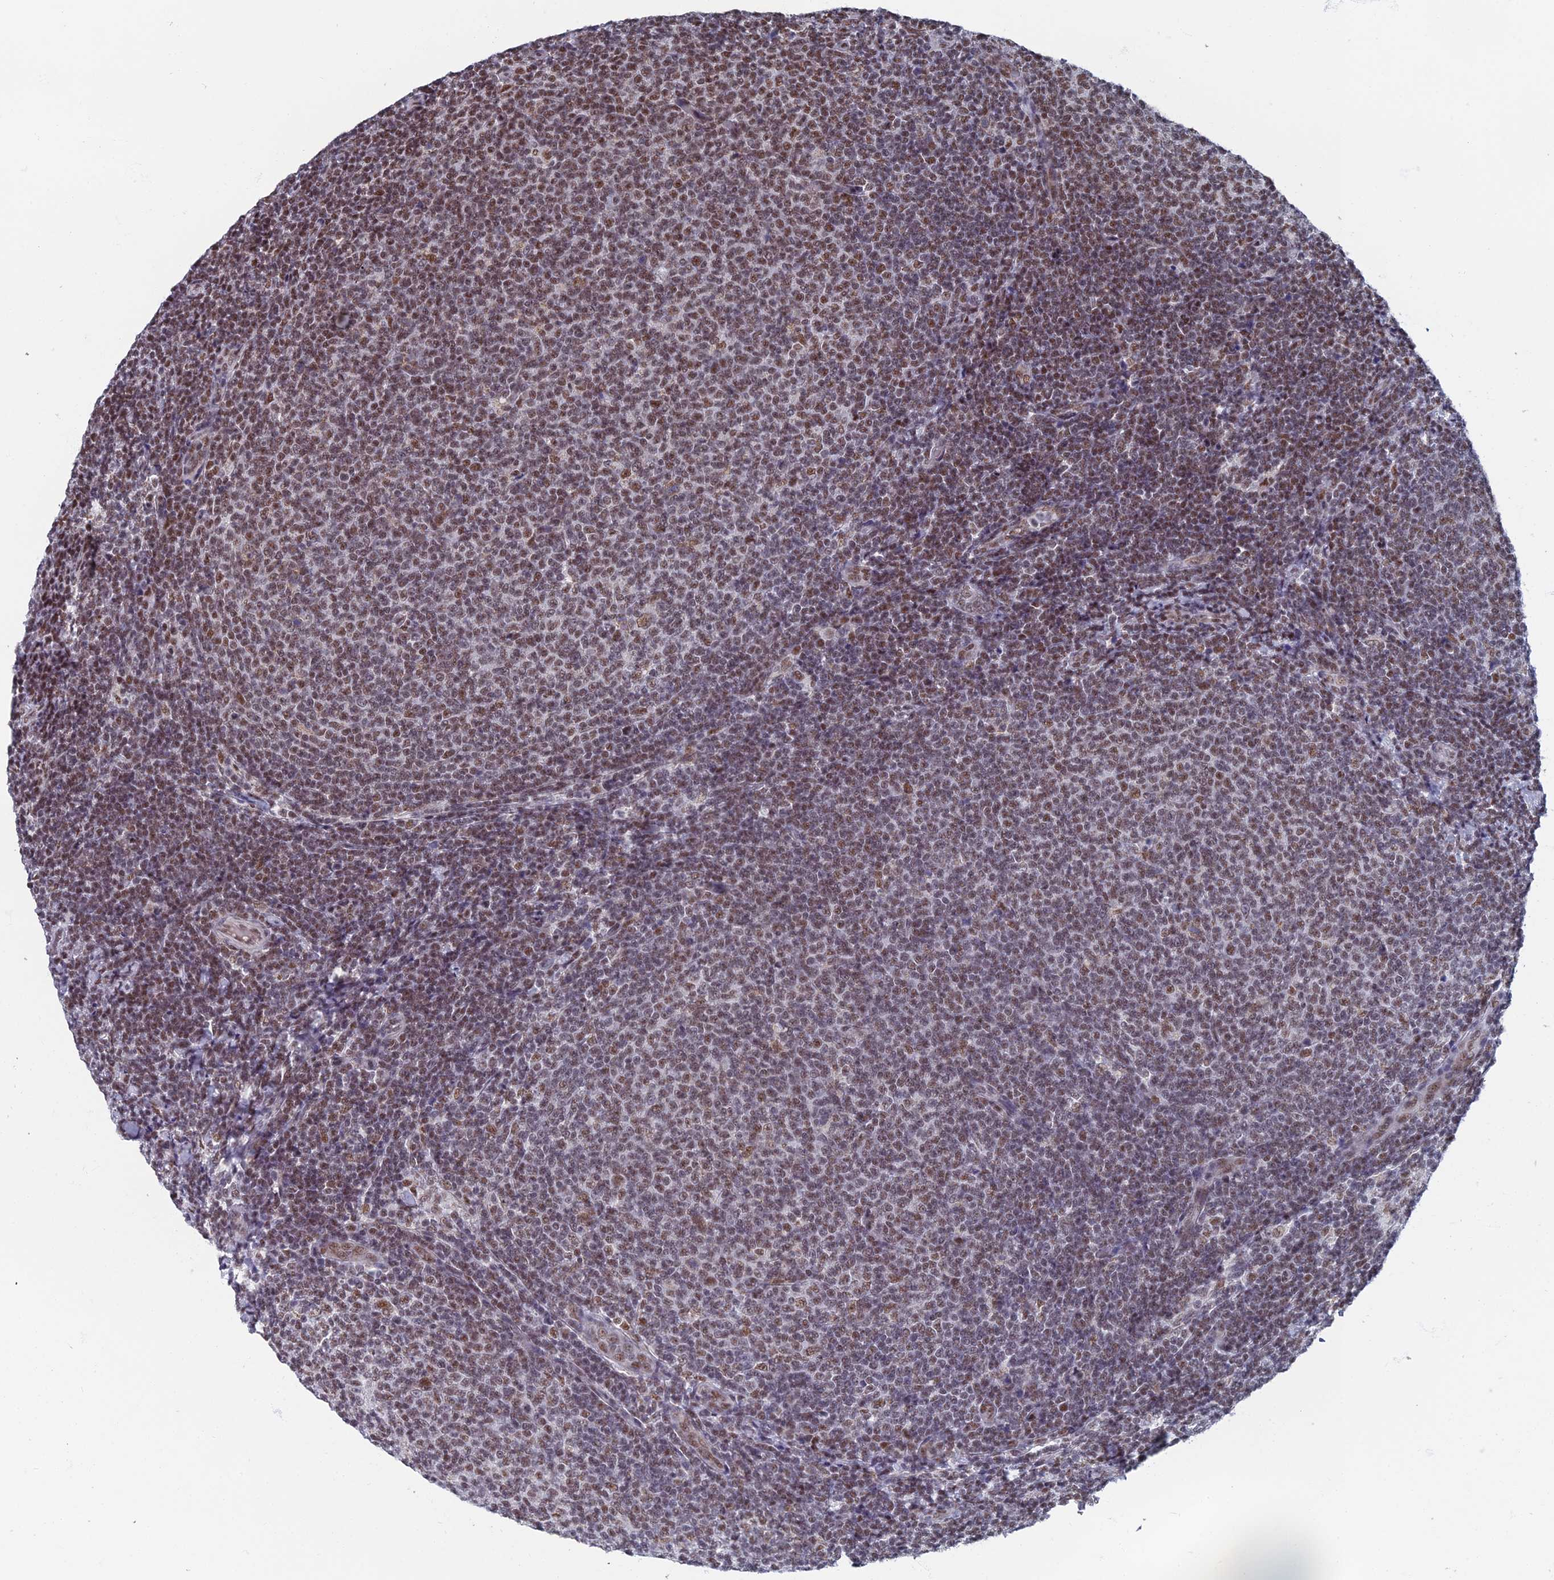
{"staining": {"intensity": "weak", "quantity": ">75%", "location": "nuclear"}, "tissue": "lymphoma", "cell_type": "Tumor cells", "image_type": "cancer", "snomed": [{"axis": "morphology", "description": "Malignant lymphoma, non-Hodgkin's type, Low grade"}, {"axis": "topography", "description": "Lymph node"}], "caption": "Weak nuclear protein positivity is seen in about >75% of tumor cells in lymphoma.", "gene": "TAF13", "patient": {"sex": "male", "age": 66}}